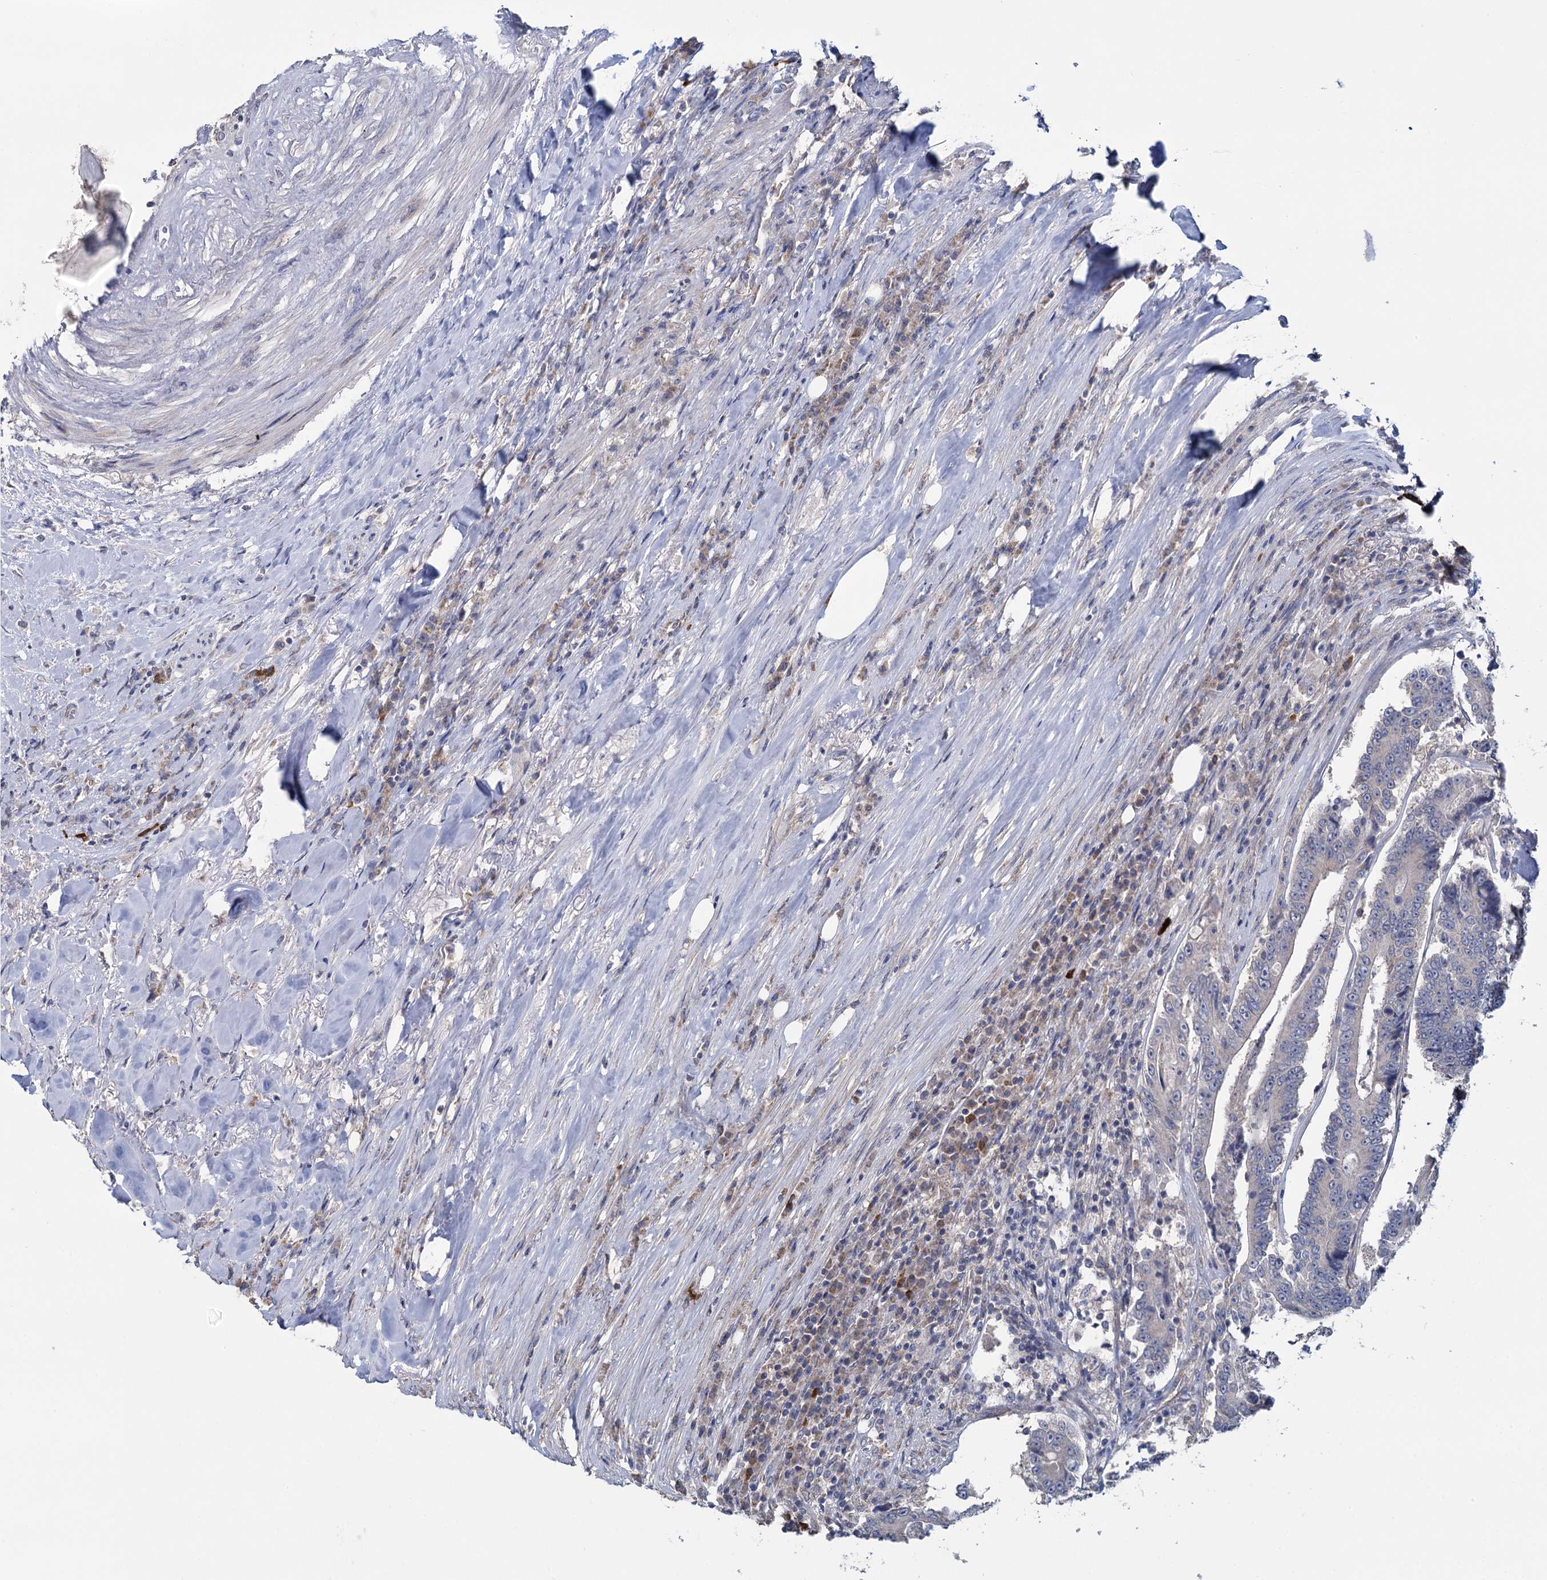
{"staining": {"intensity": "weak", "quantity": "<25%", "location": "cytoplasmic/membranous"}, "tissue": "colorectal cancer", "cell_type": "Tumor cells", "image_type": "cancer", "snomed": [{"axis": "morphology", "description": "Adenocarcinoma, NOS"}, {"axis": "topography", "description": "Colon"}], "caption": "This is an immunohistochemistry image of colorectal cancer. There is no positivity in tumor cells.", "gene": "GSTM2", "patient": {"sex": "male", "age": 83}}